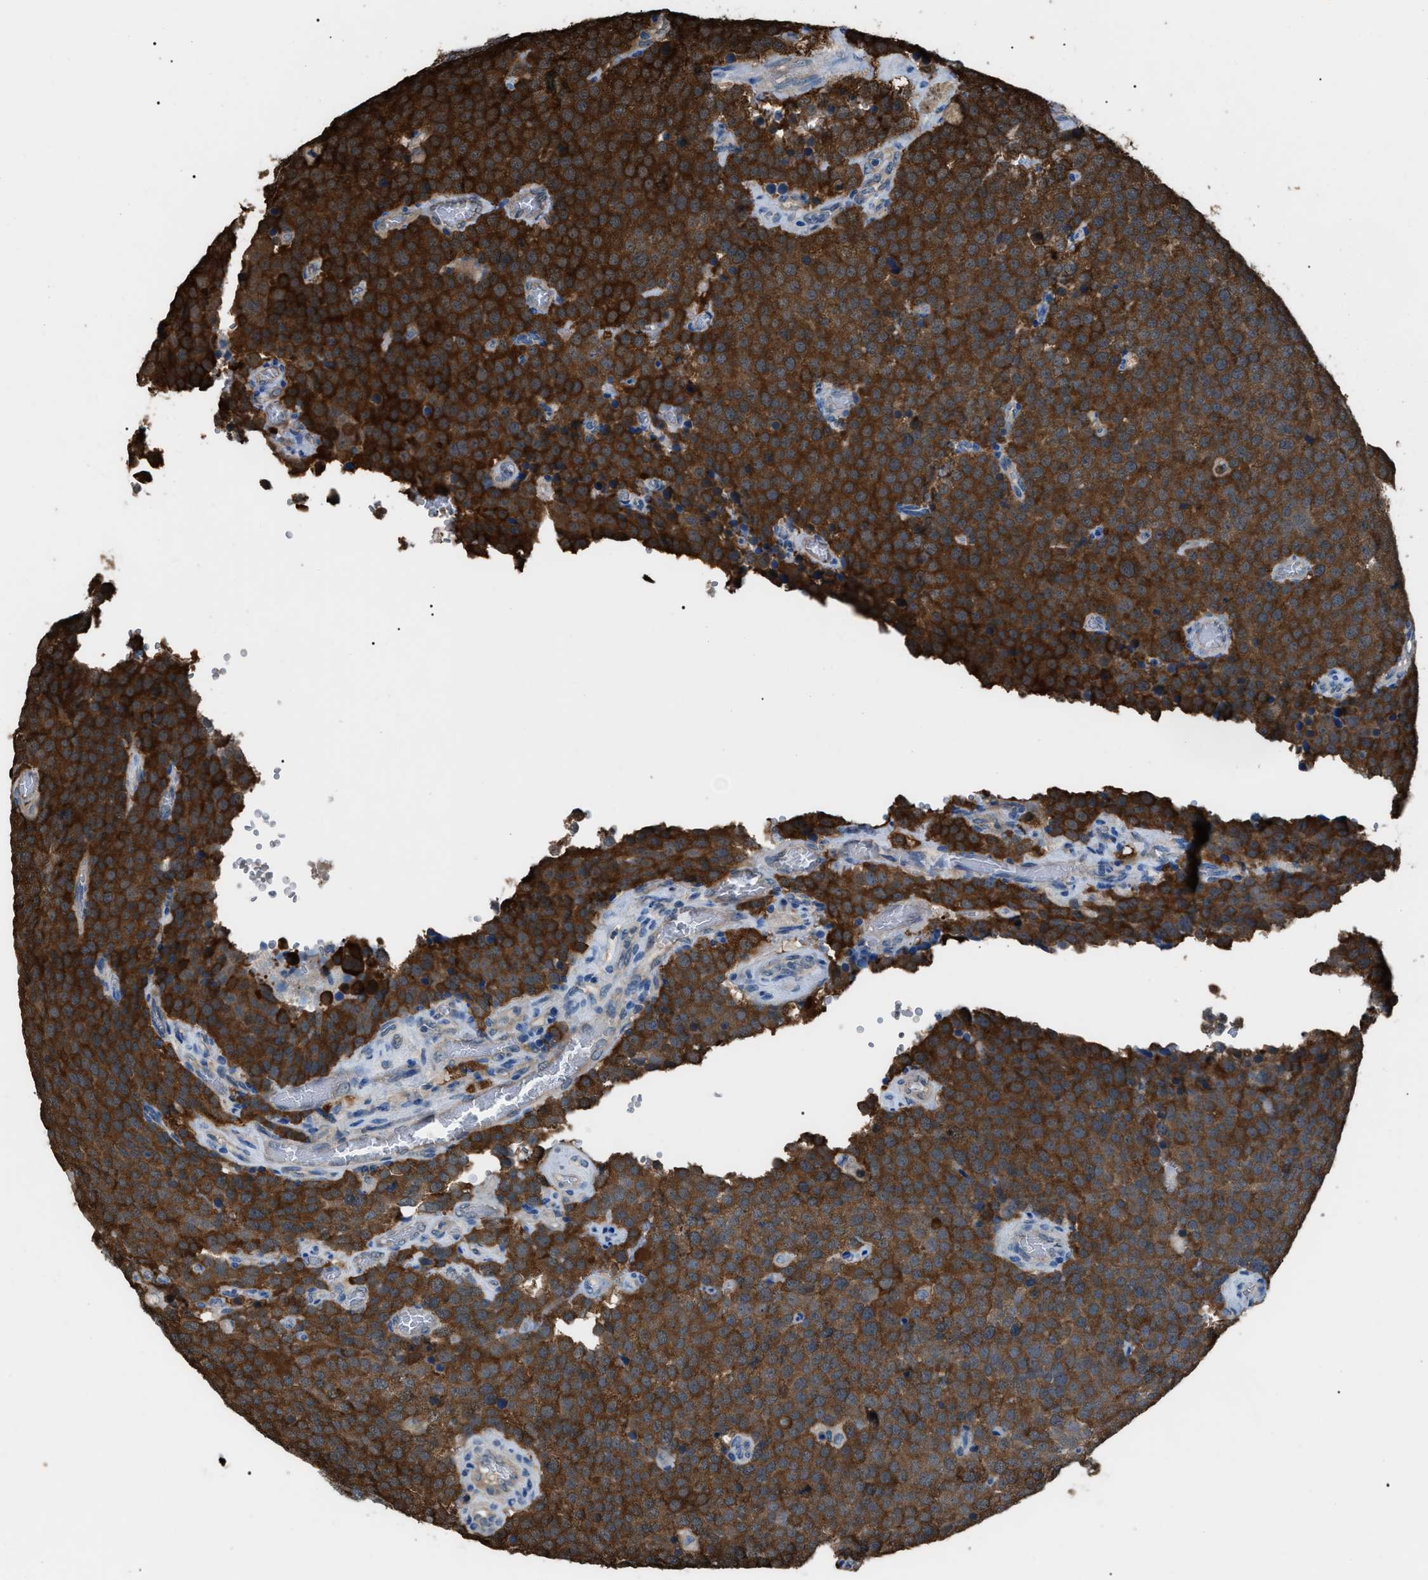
{"staining": {"intensity": "strong", "quantity": ">75%", "location": "cytoplasmic/membranous"}, "tissue": "testis cancer", "cell_type": "Tumor cells", "image_type": "cancer", "snomed": [{"axis": "morphology", "description": "Normal tissue, NOS"}, {"axis": "morphology", "description": "Seminoma, NOS"}, {"axis": "topography", "description": "Testis"}], "caption": "Testis seminoma stained with a brown dye exhibits strong cytoplasmic/membranous positive positivity in approximately >75% of tumor cells.", "gene": "PDCD5", "patient": {"sex": "male", "age": 71}}